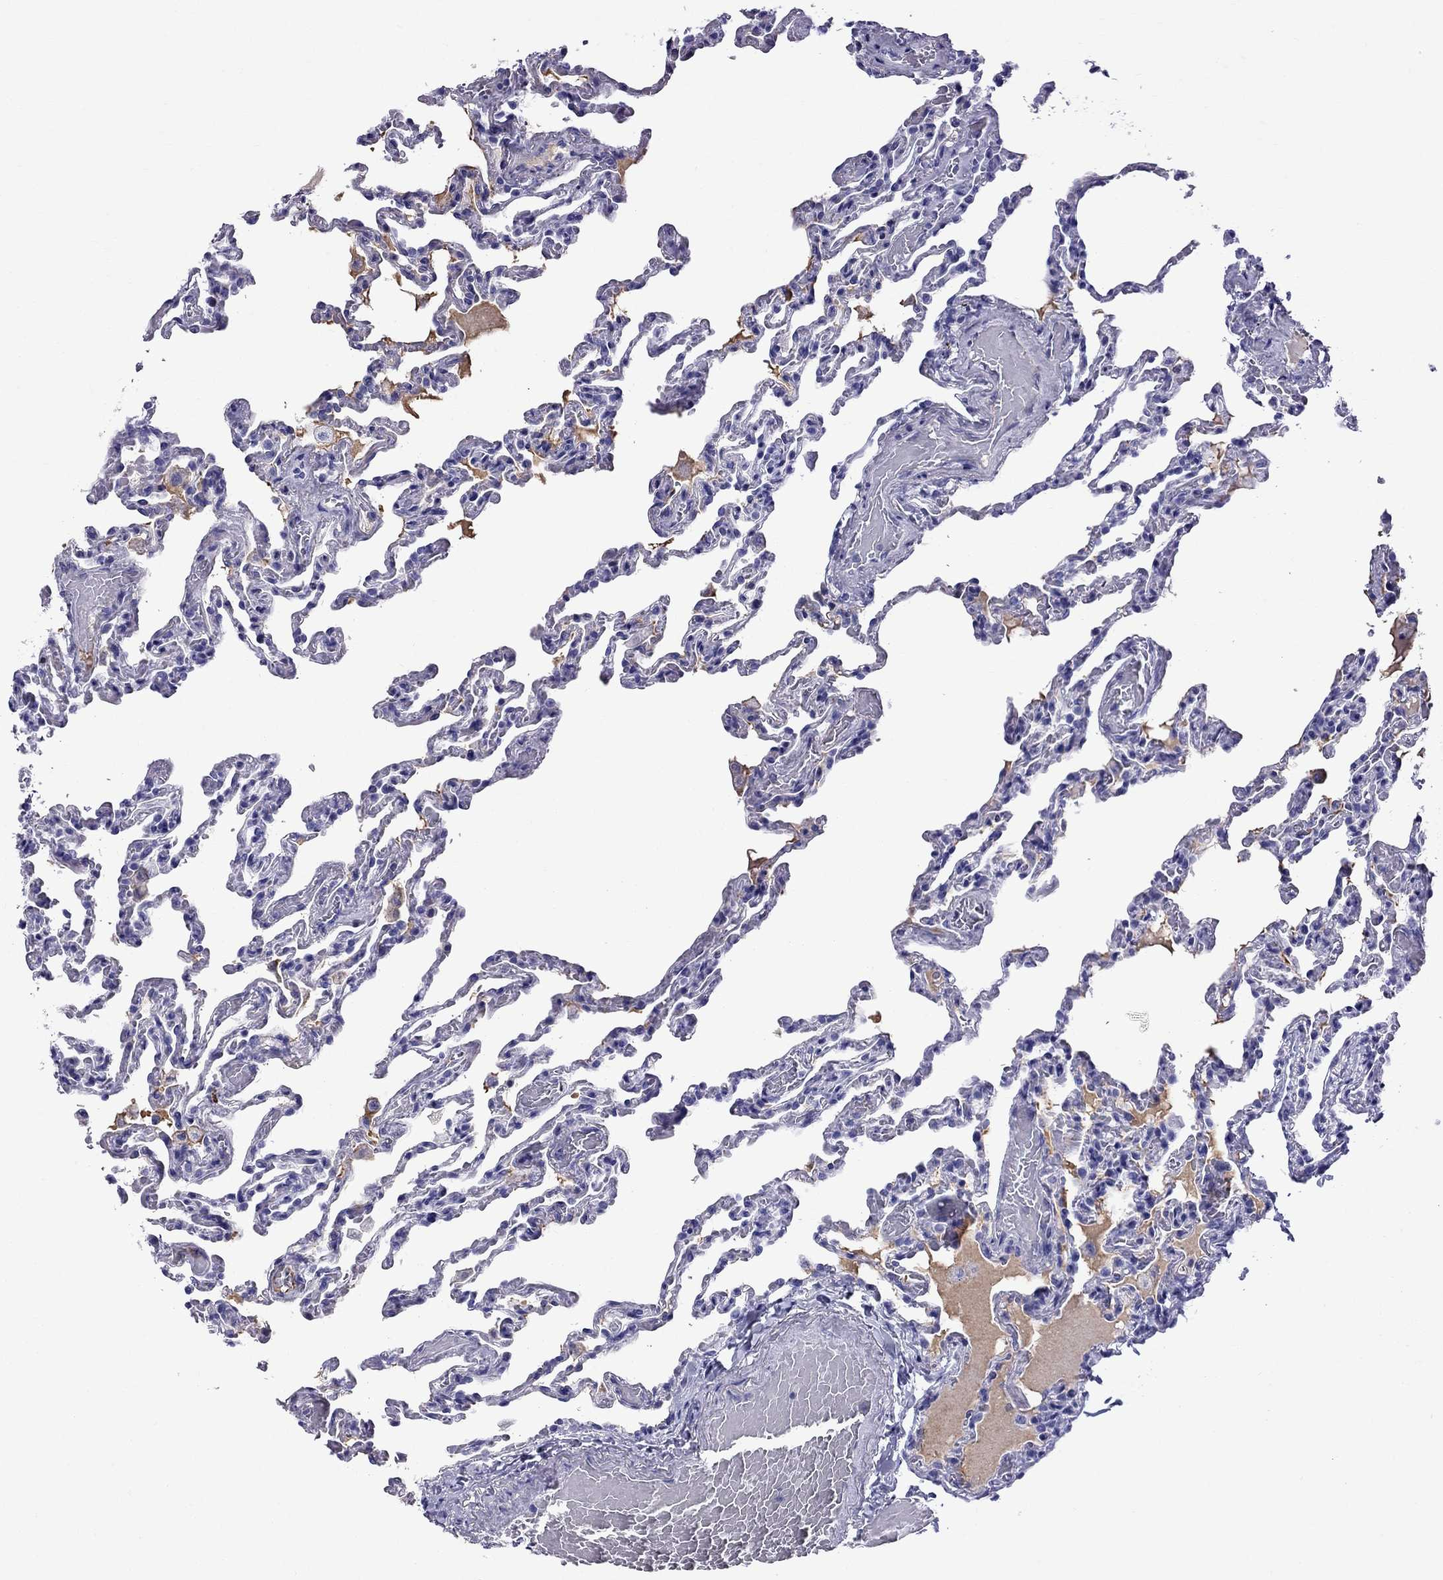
{"staining": {"intensity": "negative", "quantity": "none", "location": "none"}, "tissue": "lung", "cell_type": "Alveolar cells", "image_type": "normal", "snomed": [{"axis": "morphology", "description": "Normal tissue, NOS"}, {"axis": "topography", "description": "Lung"}], "caption": "This is an IHC histopathology image of normal lung. There is no staining in alveolar cells.", "gene": "SCART1", "patient": {"sex": "female", "age": 43}}